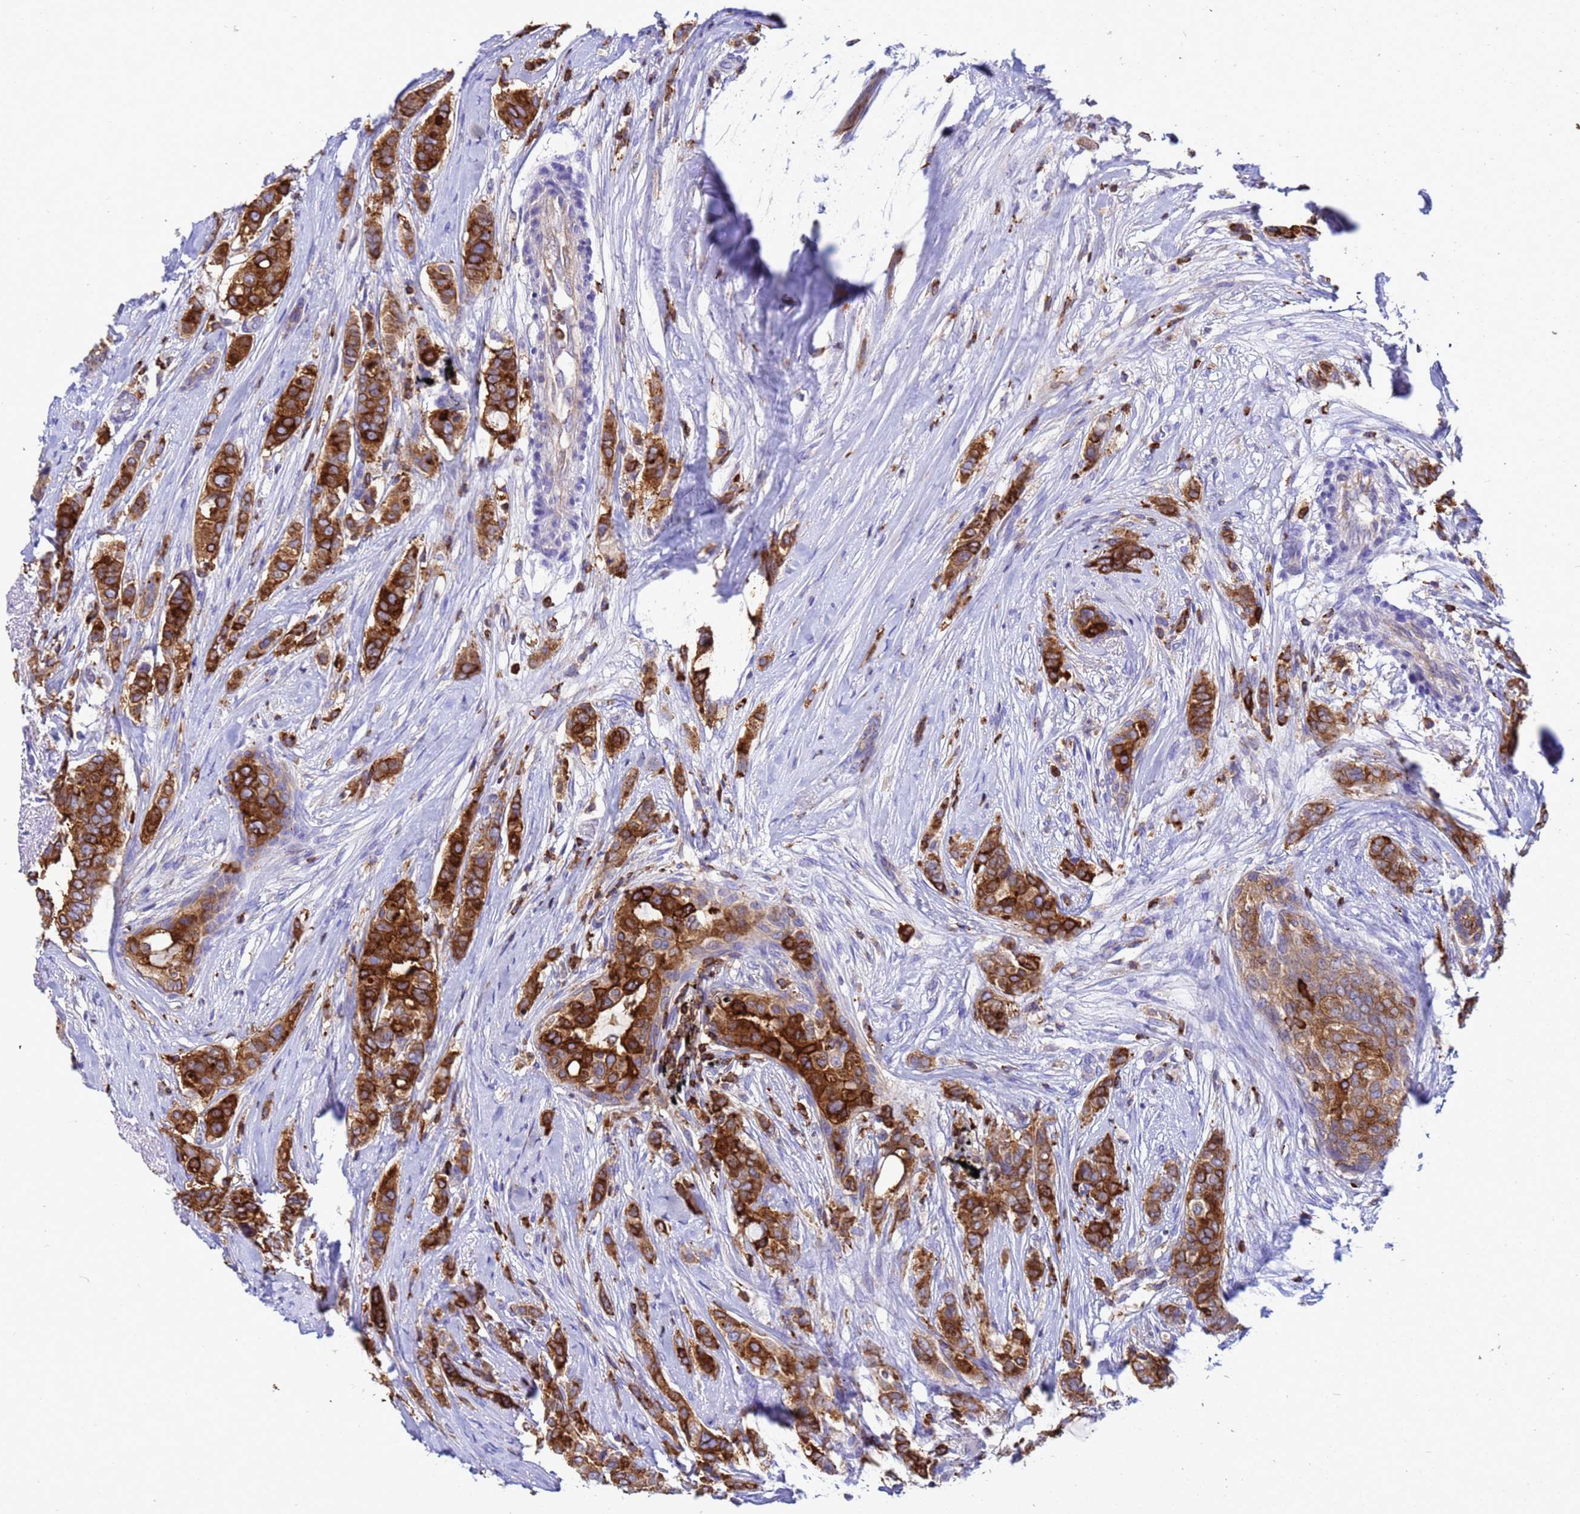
{"staining": {"intensity": "strong", "quantity": ">75%", "location": "cytoplasmic/membranous"}, "tissue": "breast cancer", "cell_type": "Tumor cells", "image_type": "cancer", "snomed": [{"axis": "morphology", "description": "Lobular carcinoma"}, {"axis": "topography", "description": "Breast"}], "caption": "Human breast cancer (lobular carcinoma) stained with a brown dye exhibits strong cytoplasmic/membranous positive positivity in about >75% of tumor cells.", "gene": "EZR", "patient": {"sex": "female", "age": 51}}